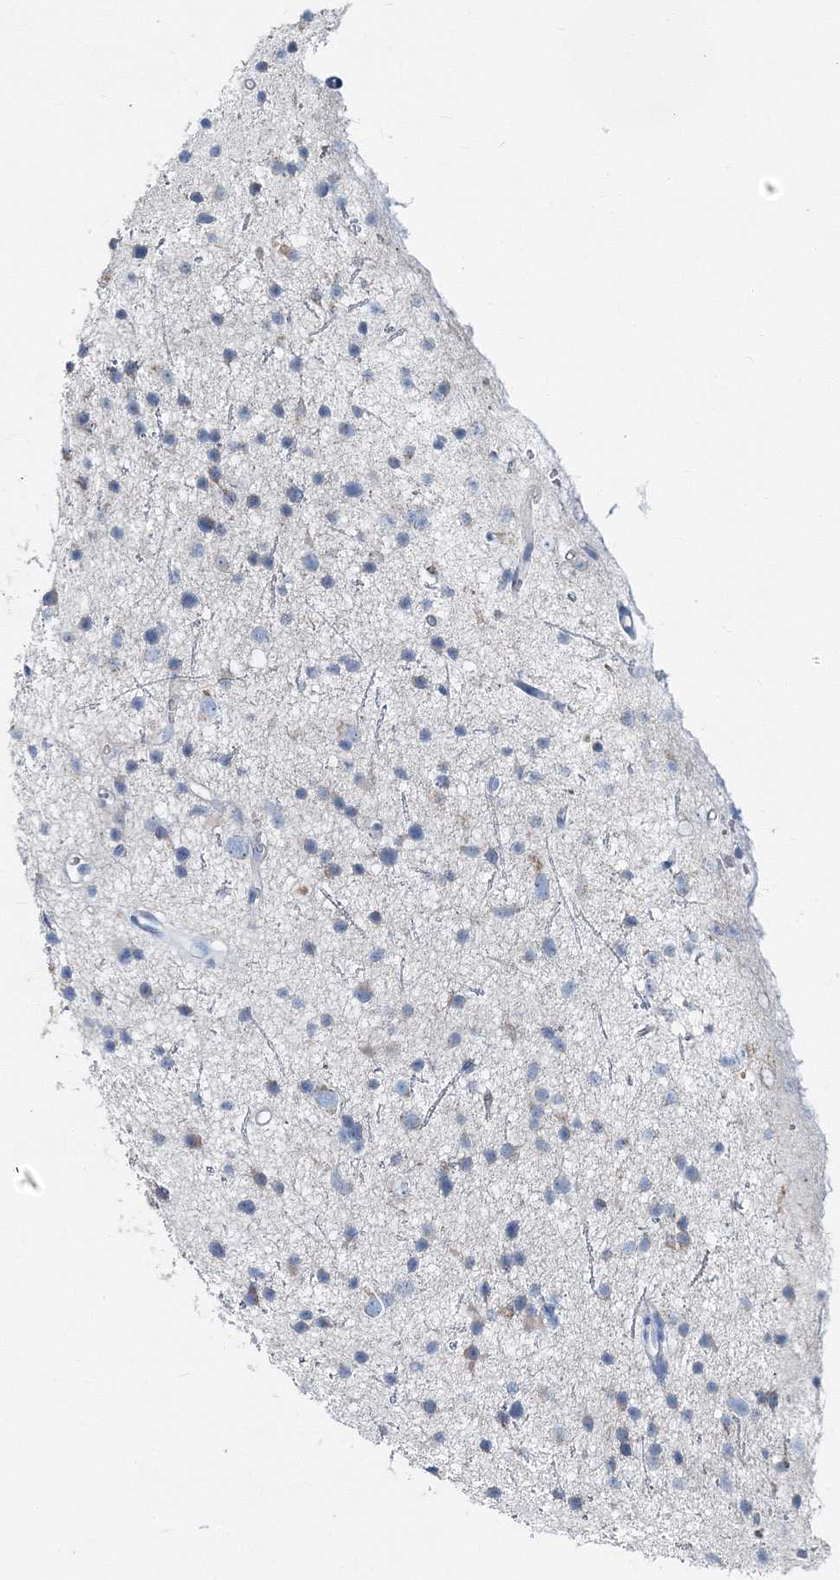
{"staining": {"intensity": "weak", "quantity": "<25%", "location": "cytoplasmic/membranous"}, "tissue": "glioma", "cell_type": "Tumor cells", "image_type": "cancer", "snomed": [{"axis": "morphology", "description": "Glioma, malignant, Low grade"}, {"axis": "topography", "description": "Cerebral cortex"}], "caption": "A micrograph of glioma stained for a protein reveals no brown staining in tumor cells. Nuclei are stained in blue.", "gene": "GABARAPL2", "patient": {"sex": "female", "age": 39}}